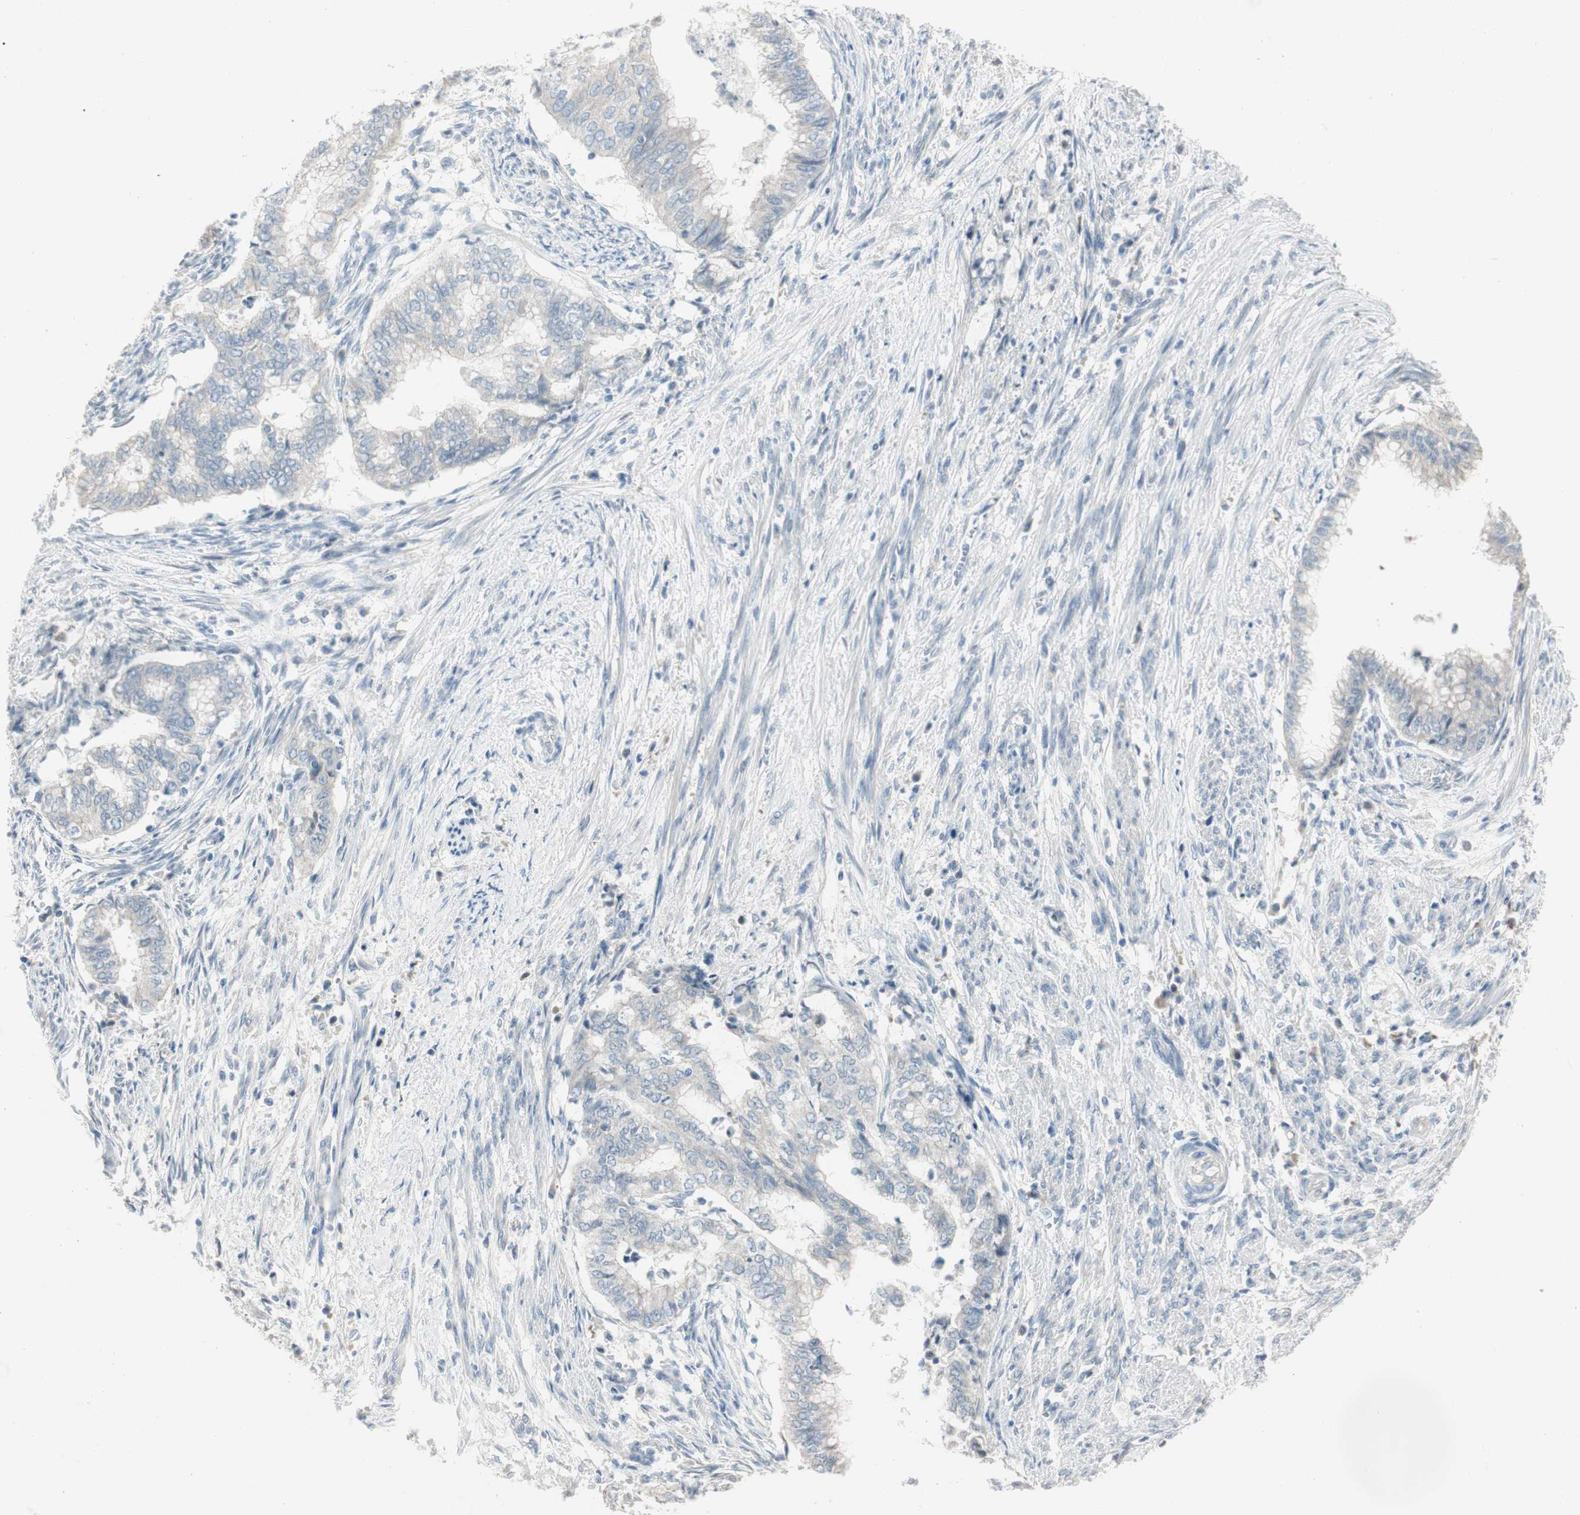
{"staining": {"intensity": "negative", "quantity": "none", "location": "none"}, "tissue": "endometrial cancer", "cell_type": "Tumor cells", "image_type": "cancer", "snomed": [{"axis": "morphology", "description": "Necrosis, NOS"}, {"axis": "morphology", "description": "Adenocarcinoma, NOS"}, {"axis": "topography", "description": "Endometrium"}], "caption": "Immunohistochemical staining of human endometrial cancer (adenocarcinoma) demonstrates no significant staining in tumor cells.", "gene": "SPINK4", "patient": {"sex": "female", "age": 79}}